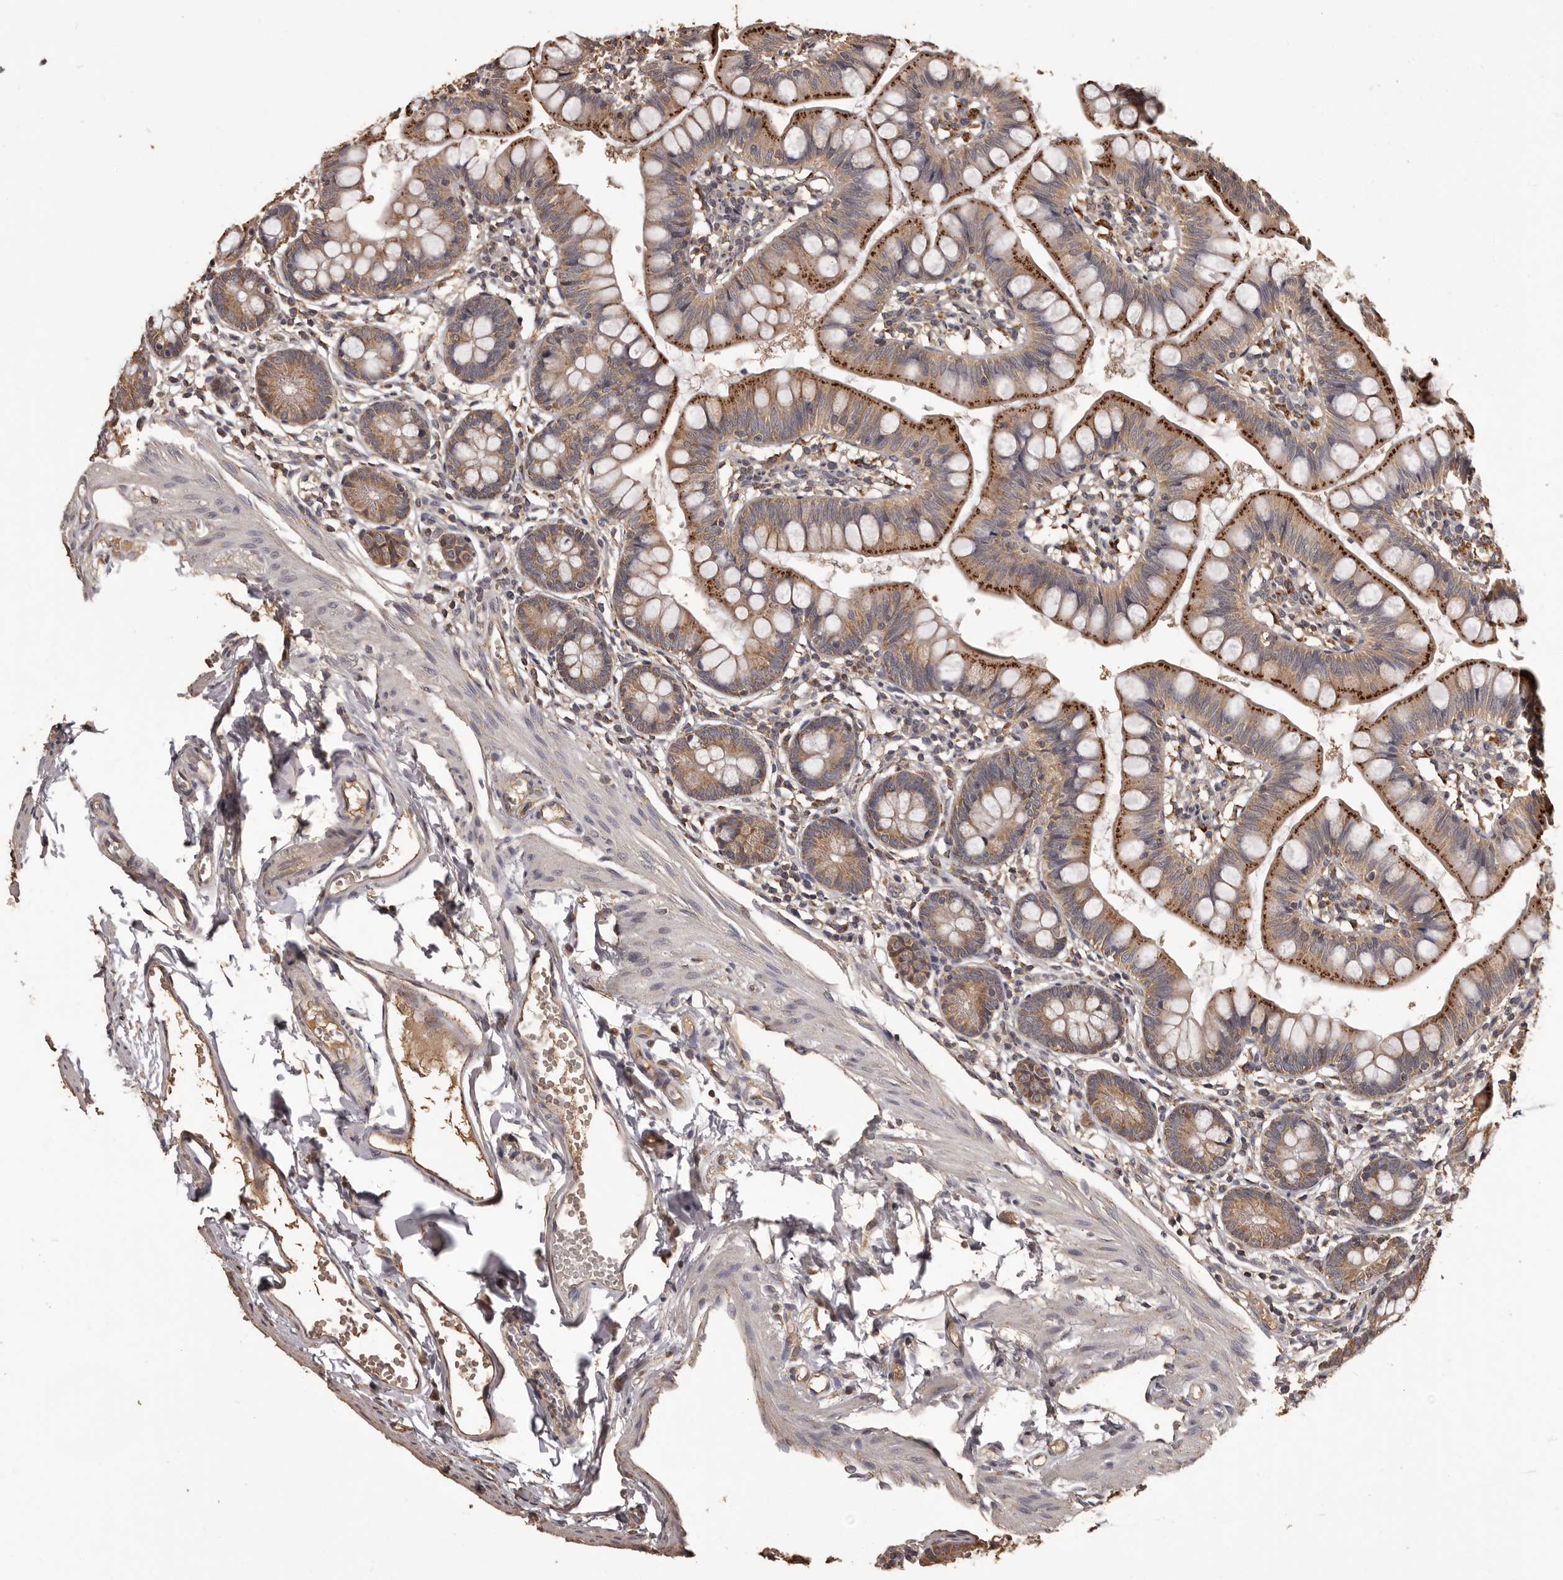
{"staining": {"intensity": "moderate", "quantity": ">75%", "location": "cytoplasmic/membranous"}, "tissue": "small intestine", "cell_type": "Glandular cells", "image_type": "normal", "snomed": [{"axis": "morphology", "description": "Normal tissue, NOS"}, {"axis": "topography", "description": "Small intestine"}], "caption": "DAB immunohistochemical staining of normal human small intestine demonstrates moderate cytoplasmic/membranous protein staining in approximately >75% of glandular cells. The protein is shown in brown color, while the nuclei are stained blue.", "gene": "MGAT5", "patient": {"sex": "male", "age": 7}}